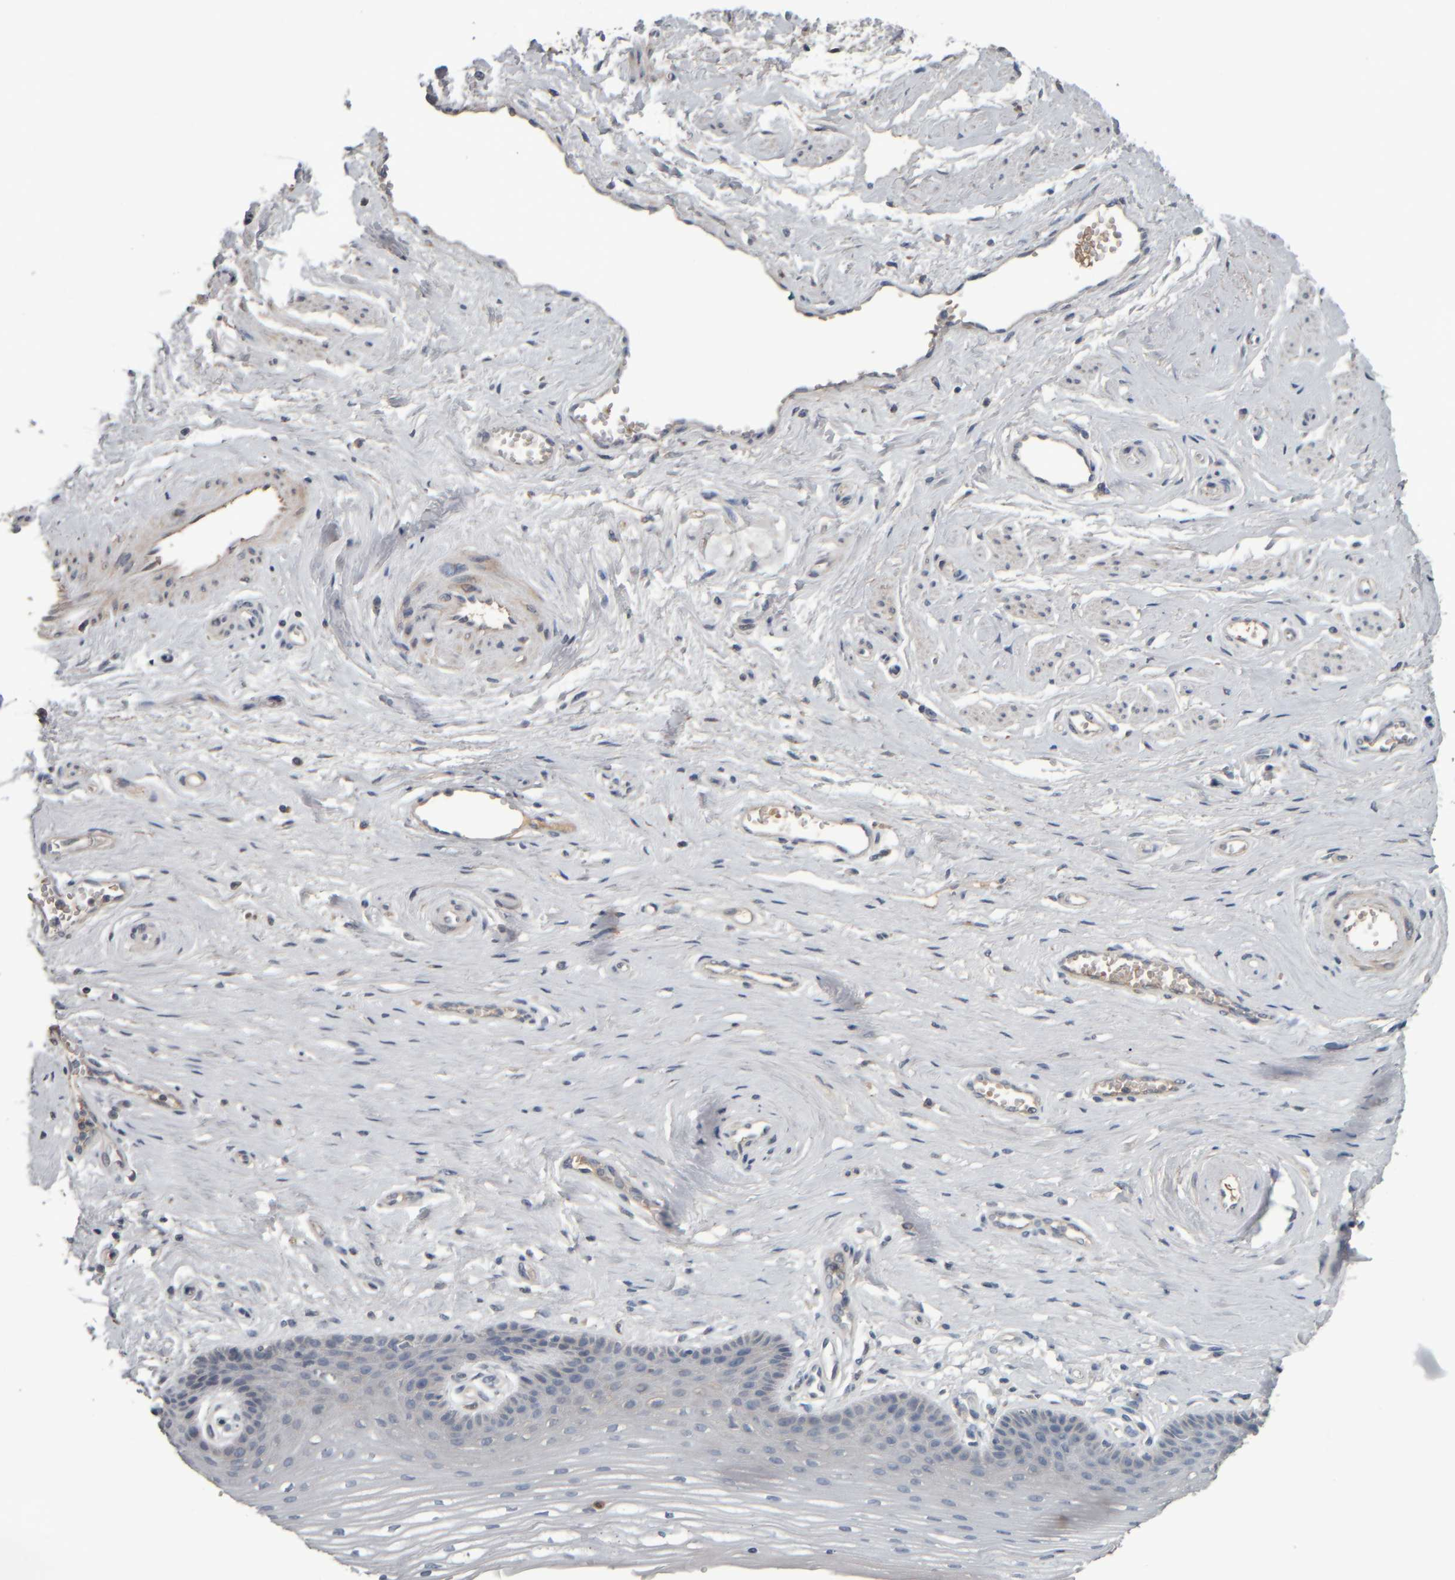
{"staining": {"intensity": "negative", "quantity": "none", "location": "none"}, "tissue": "vagina", "cell_type": "Squamous epithelial cells", "image_type": "normal", "snomed": [{"axis": "morphology", "description": "Normal tissue, NOS"}, {"axis": "topography", "description": "Vagina"}], "caption": "Vagina was stained to show a protein in brown. There is no significant expression in squamous epithelial cells. Nuclei are stained in blue.", "gene": "CAVIN4", "patient": {"sex": "female", "age": 46}}